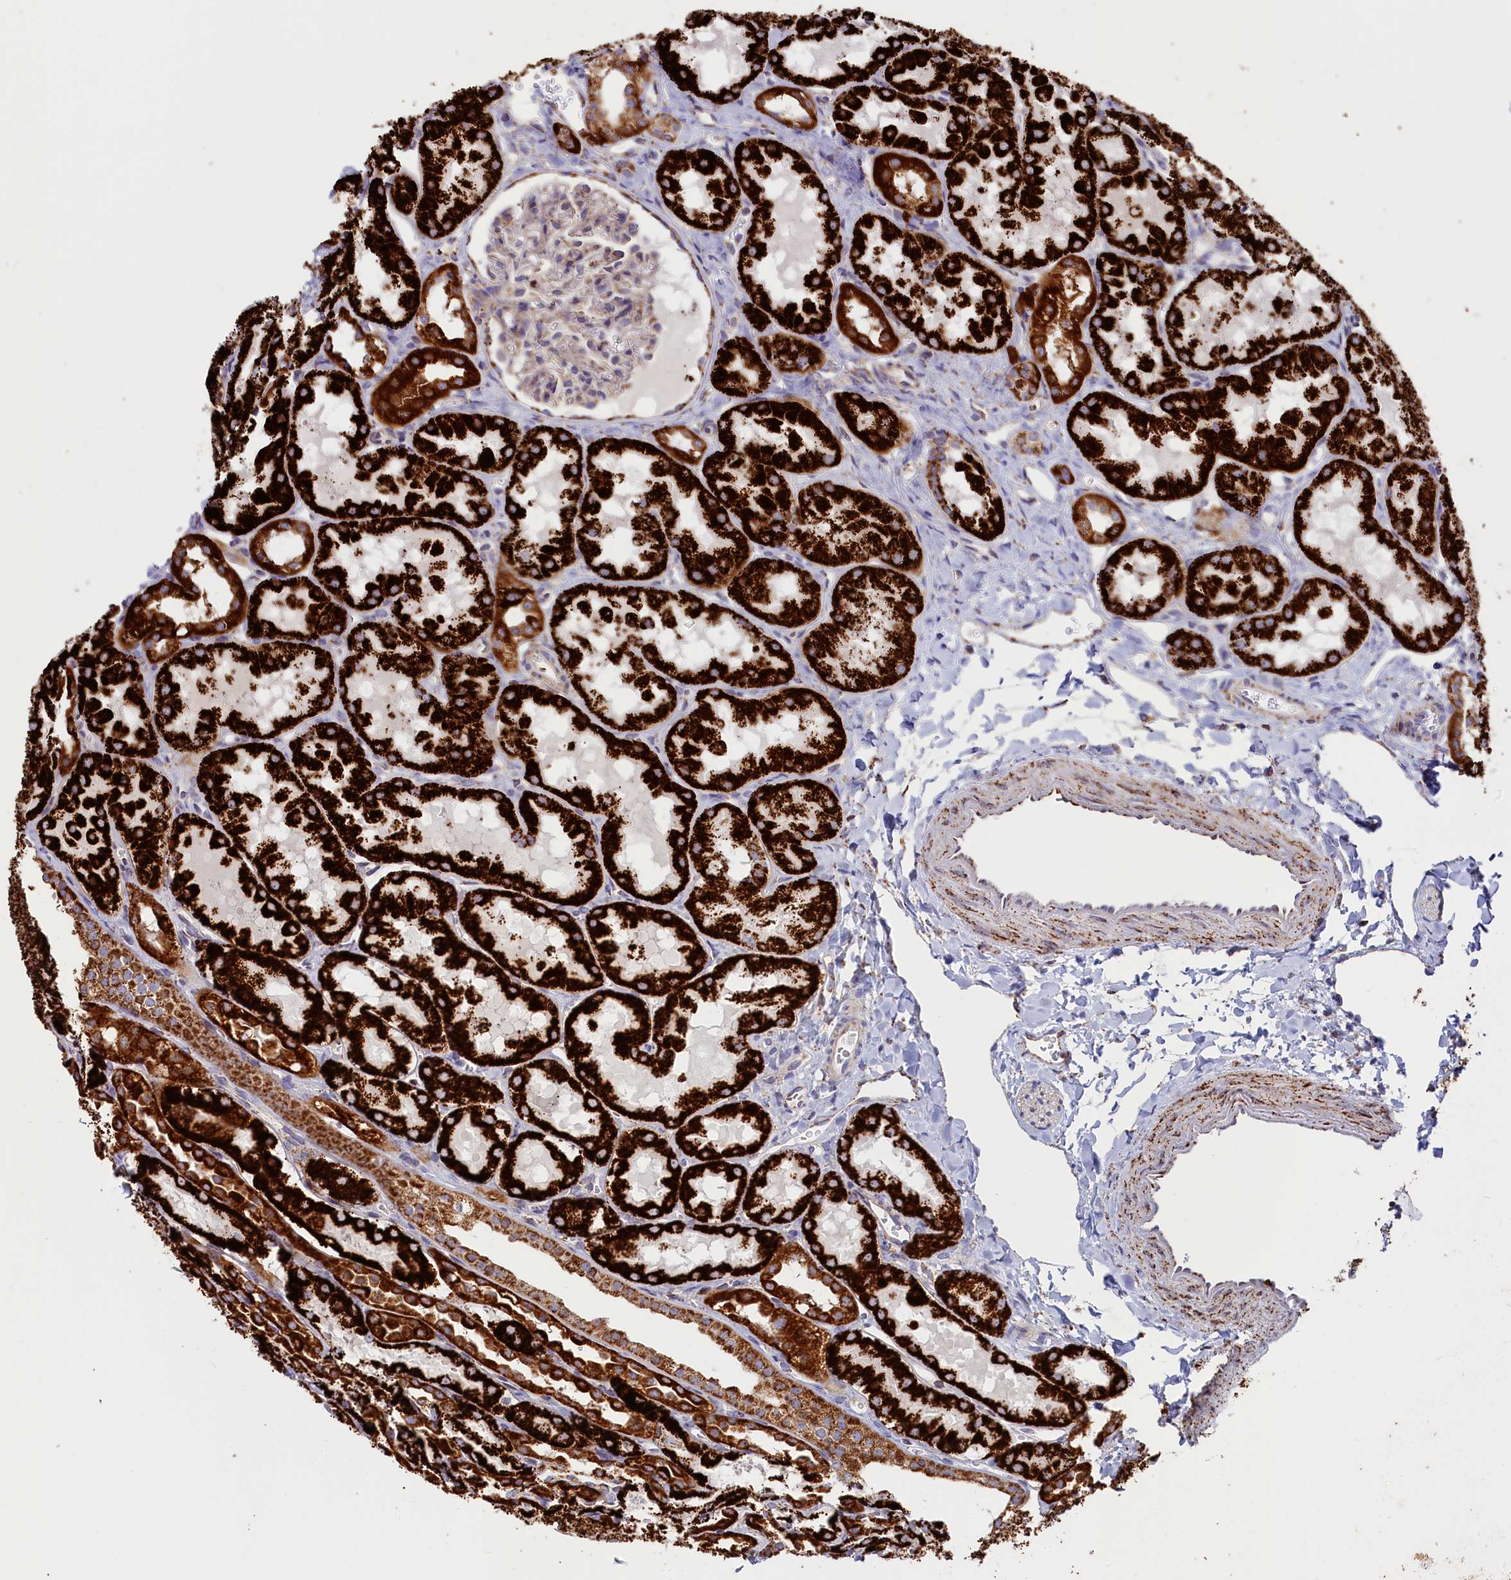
{"staining": {"intensity": "negative", "quantity": "none", "location": "none"}, "tissue": "kidney", "cell_type": "Cells in glomeruli", "image_type": "normal", "snomed": [{"axis": "morphology", "description": "Normal tissue, NOS"}, {"axis": "topography", "description": "Kidney"}, {"axis": "topography", "description": "Urinary bladder"}], "caption": "Immunohistochemical staining of benign human kidney reveals no significant positivity in cells in glomeruli. (Stains: DAB IHC with hematoxylin counter stain, Microscopy: brightfield microscopy at high magnification).", "gene": "AKTIP", "patient": {"sex": "male", "age": 16}}